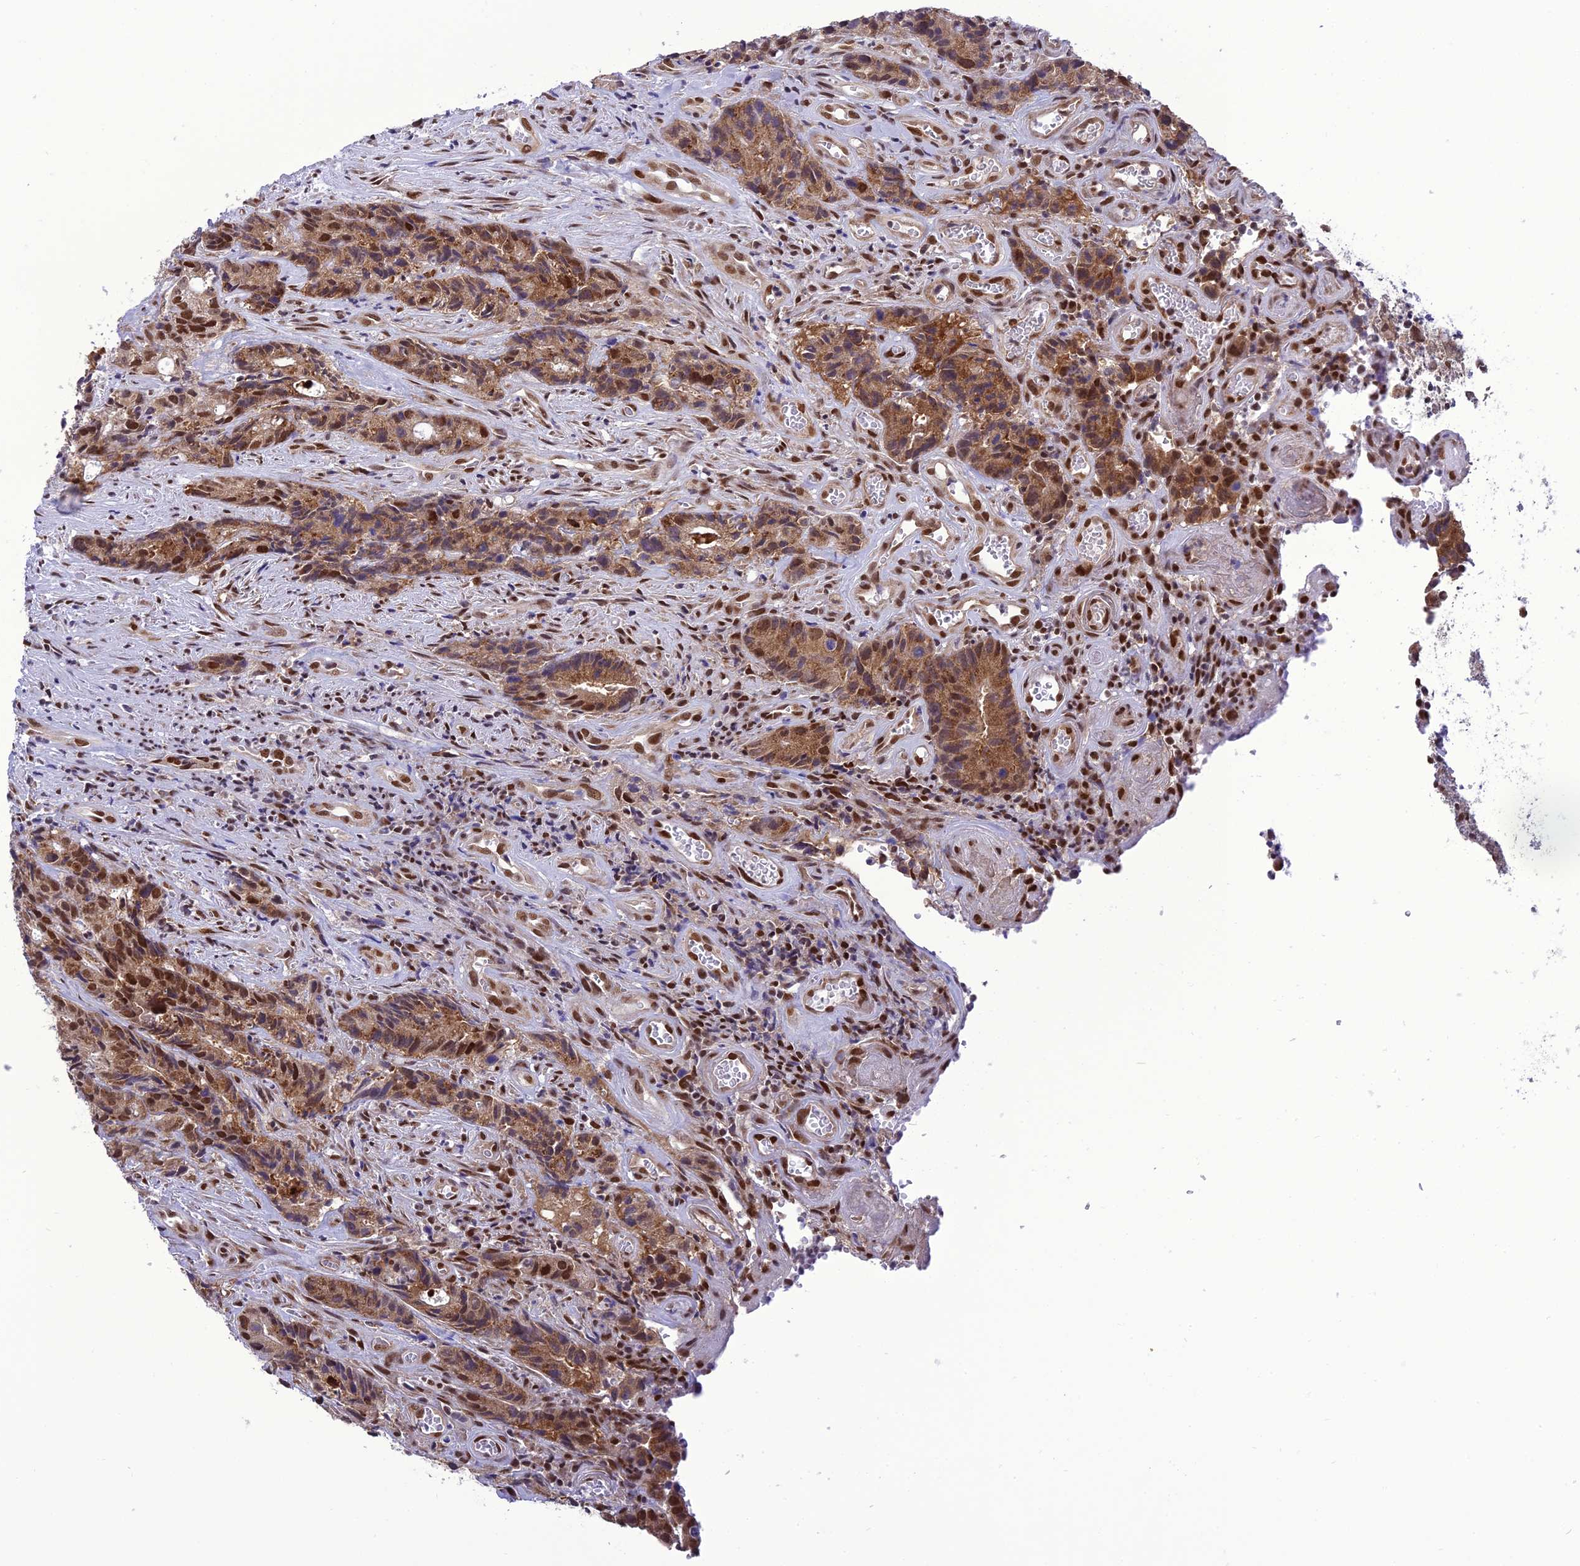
{"staining": {"intensity": "moderate", "quantity": ">75%", "location": "cytoplasmic/membranous,nuclear"}, "tissue": "colorectal cancer", "cell_type": "Tumor cells", "image_type": "cancer", "snomed": [{"axis": "morphology", "description": "Adenocarcinoma, NOS"}, {"axis": "topography", "description": "Colon"}], "caption": "Human adenocarcinoma (colorectal) stained with a protein marker demonstrates moderate staining in tumor cells.", "gene": "DDX1", "patient": {"sex": "female", "age": 57}}